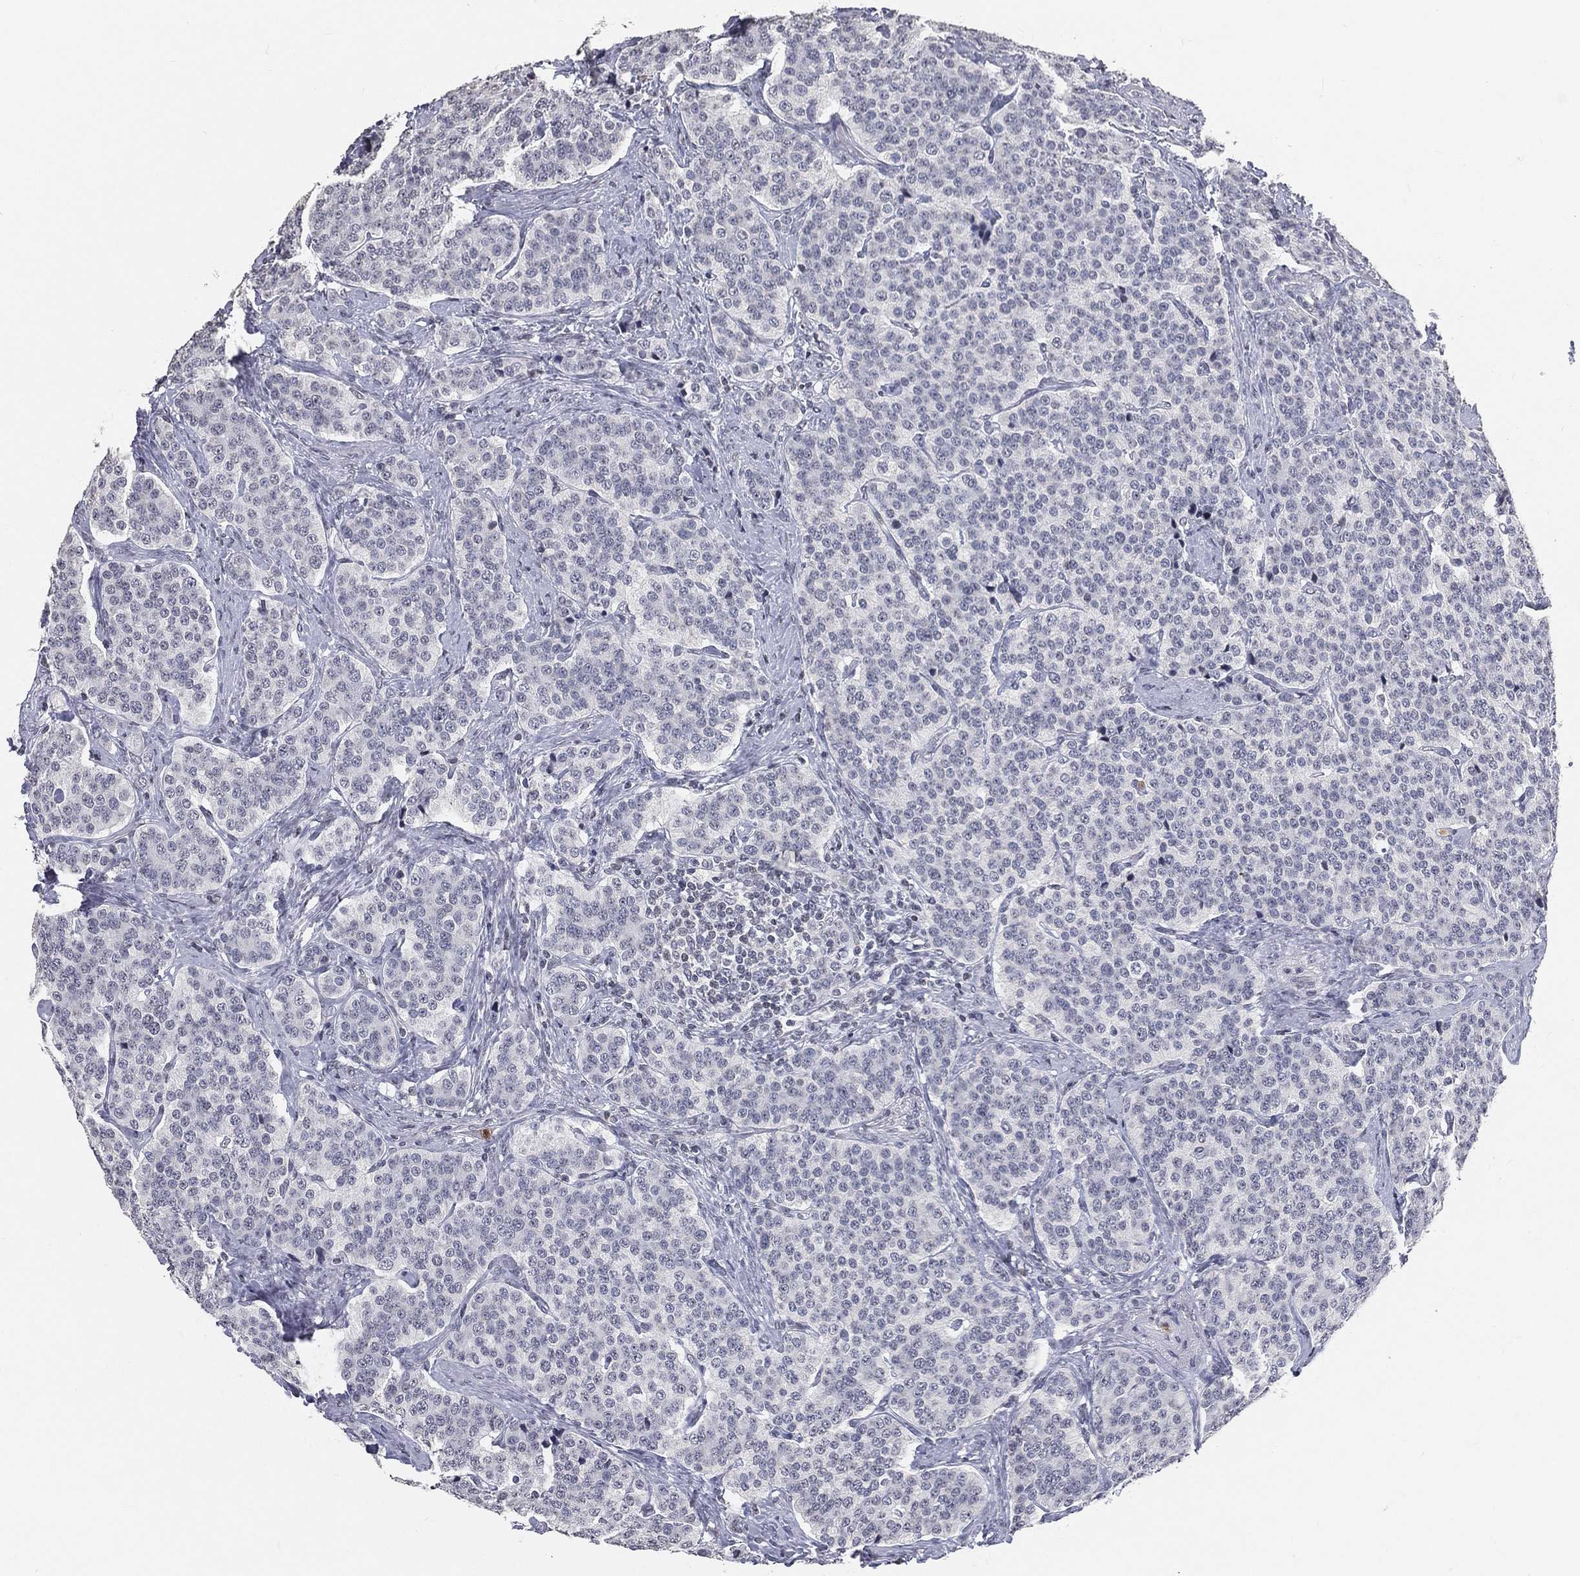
{"staining": {"intensity": "negative", "quantity": "none", "location": "none"}, "tissue": "carcinoid", "cell_type": "Tumor cells", "image_type": "cancer", "snomed": [{"axis": "morphology", "description": "Carcinoid, malignant, NOS"}, {"axis": "topography", "description": "Small intestine"}], "caption": "IHC histopathology image of carcinoid stained for a protein (brown), which shows no expression in tumor cells.", "gene": "ARG1", "patient": {"sex": "female", "age": 58}}